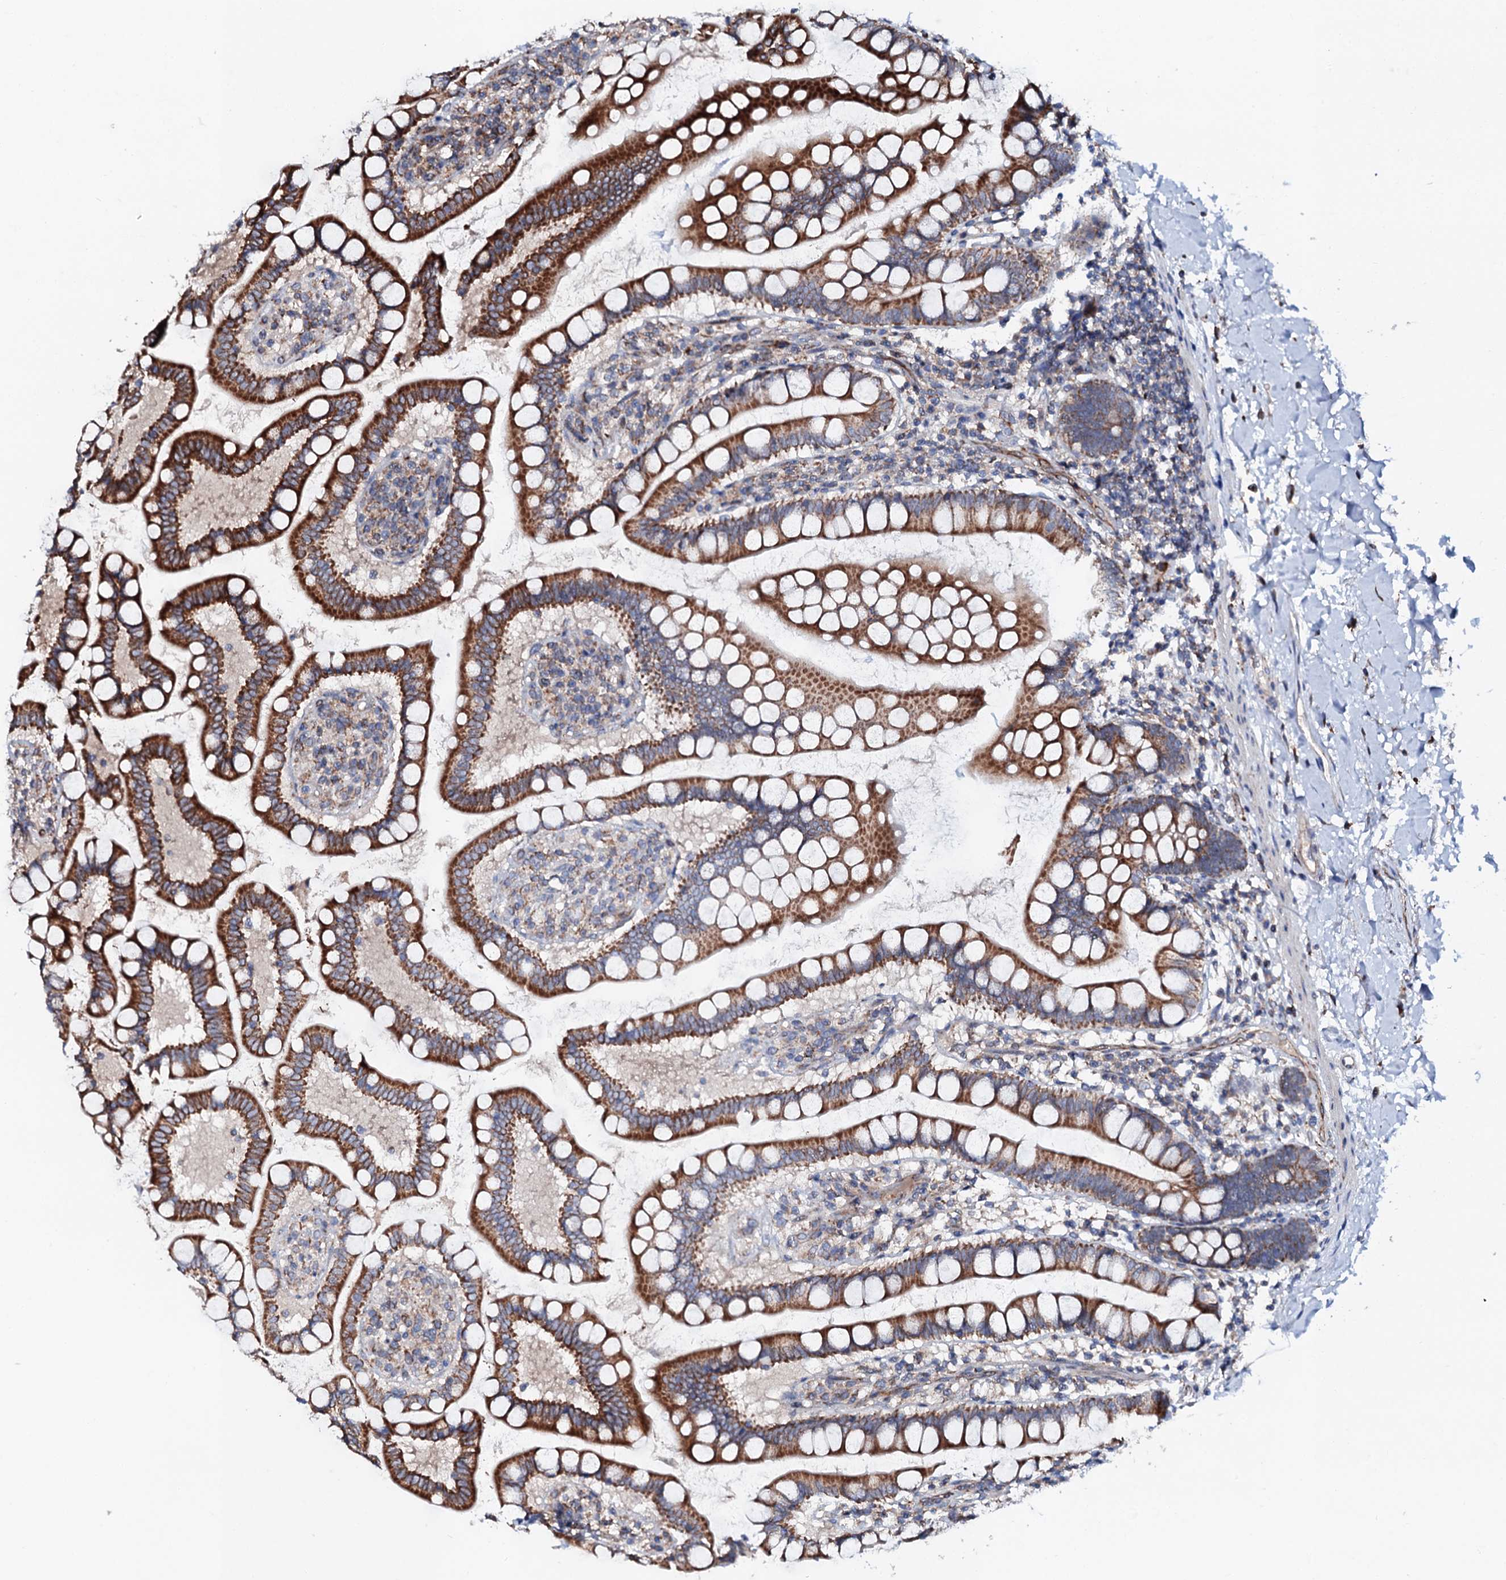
{"staining": {"intensity": "moderate", "quantity": ">75%", "location": "cytoplasmic/membranous"}, "tissue": "small intestine", "cell_type": "Glandular cells", "image_type": "normal", "snomed": [{"axis": "morphology", "description": "Normal tissue, NOS"}, {"axis": "topography", "description": "Small intestine"}], "caption": "The photomicrograph shows staining of benign small intestine, revealing moderate cytoplasmic/membranous protein positivity (brown color) within glandular cells.", "gene": "UBE3C", "patient": {"sex": "female", "age": 84}}